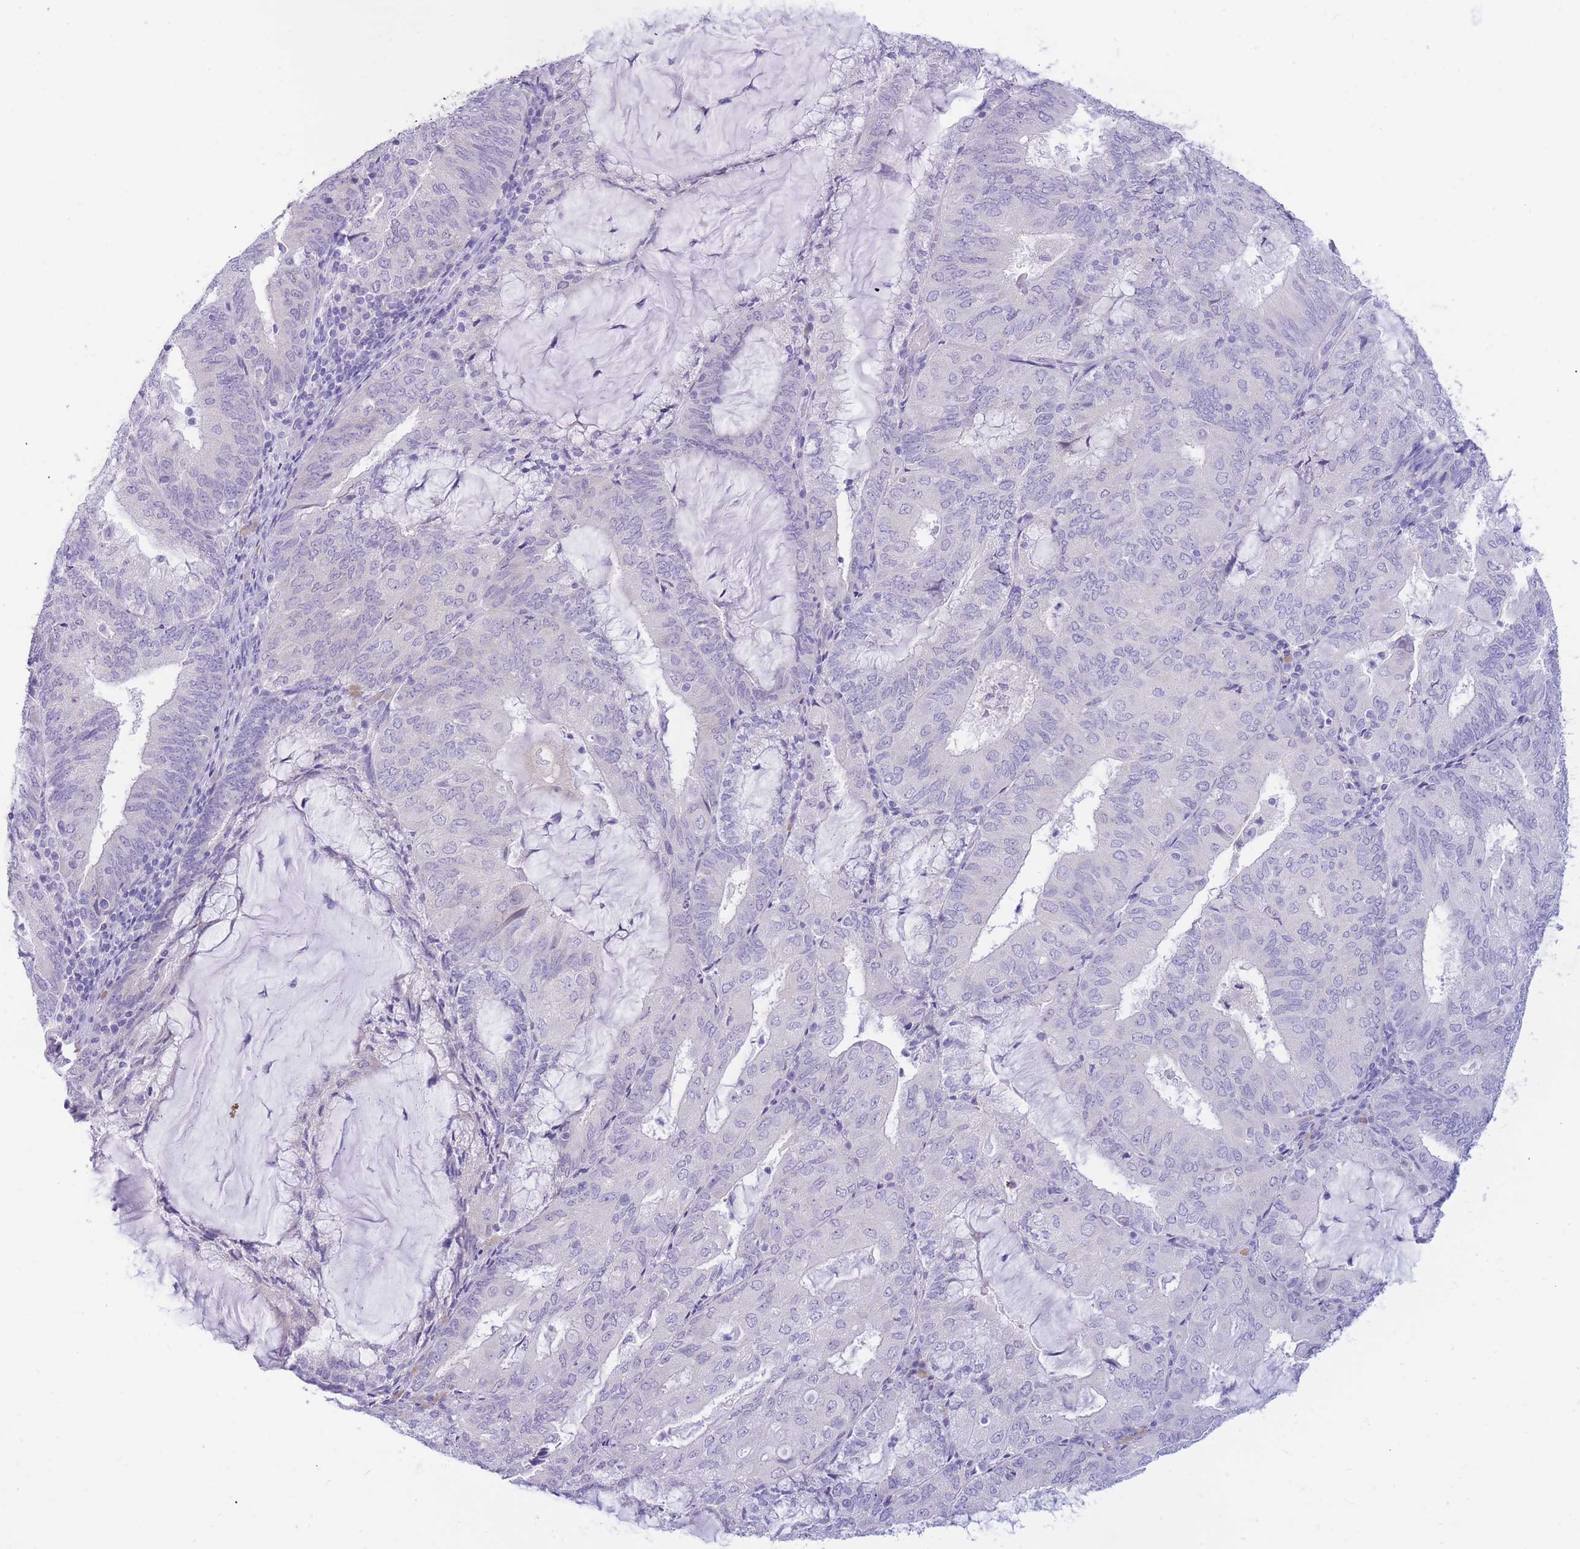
{"staining": {"intensity": "negative", "quantity": "none", "location": "none"}, "tissue": "endometrial cancer", "cell_type": "Tumor cells", "image_type": "cancer", "snomed": [{"axis": "morphology", "description": "Adenocarcinoma, NOS"}, {"axis": "topography", "description": "Endometrium"}], "caption": "Immunohistochemical staining of human adenocarcinoma (endometrial) displays no significant expression in tumor cells. (DAB immunohistochemistry (IHC) visualized using brightfield microscopy, high magnification).", "gene": "SSUH2", "patient": {"sex": "female", "age": 81}}